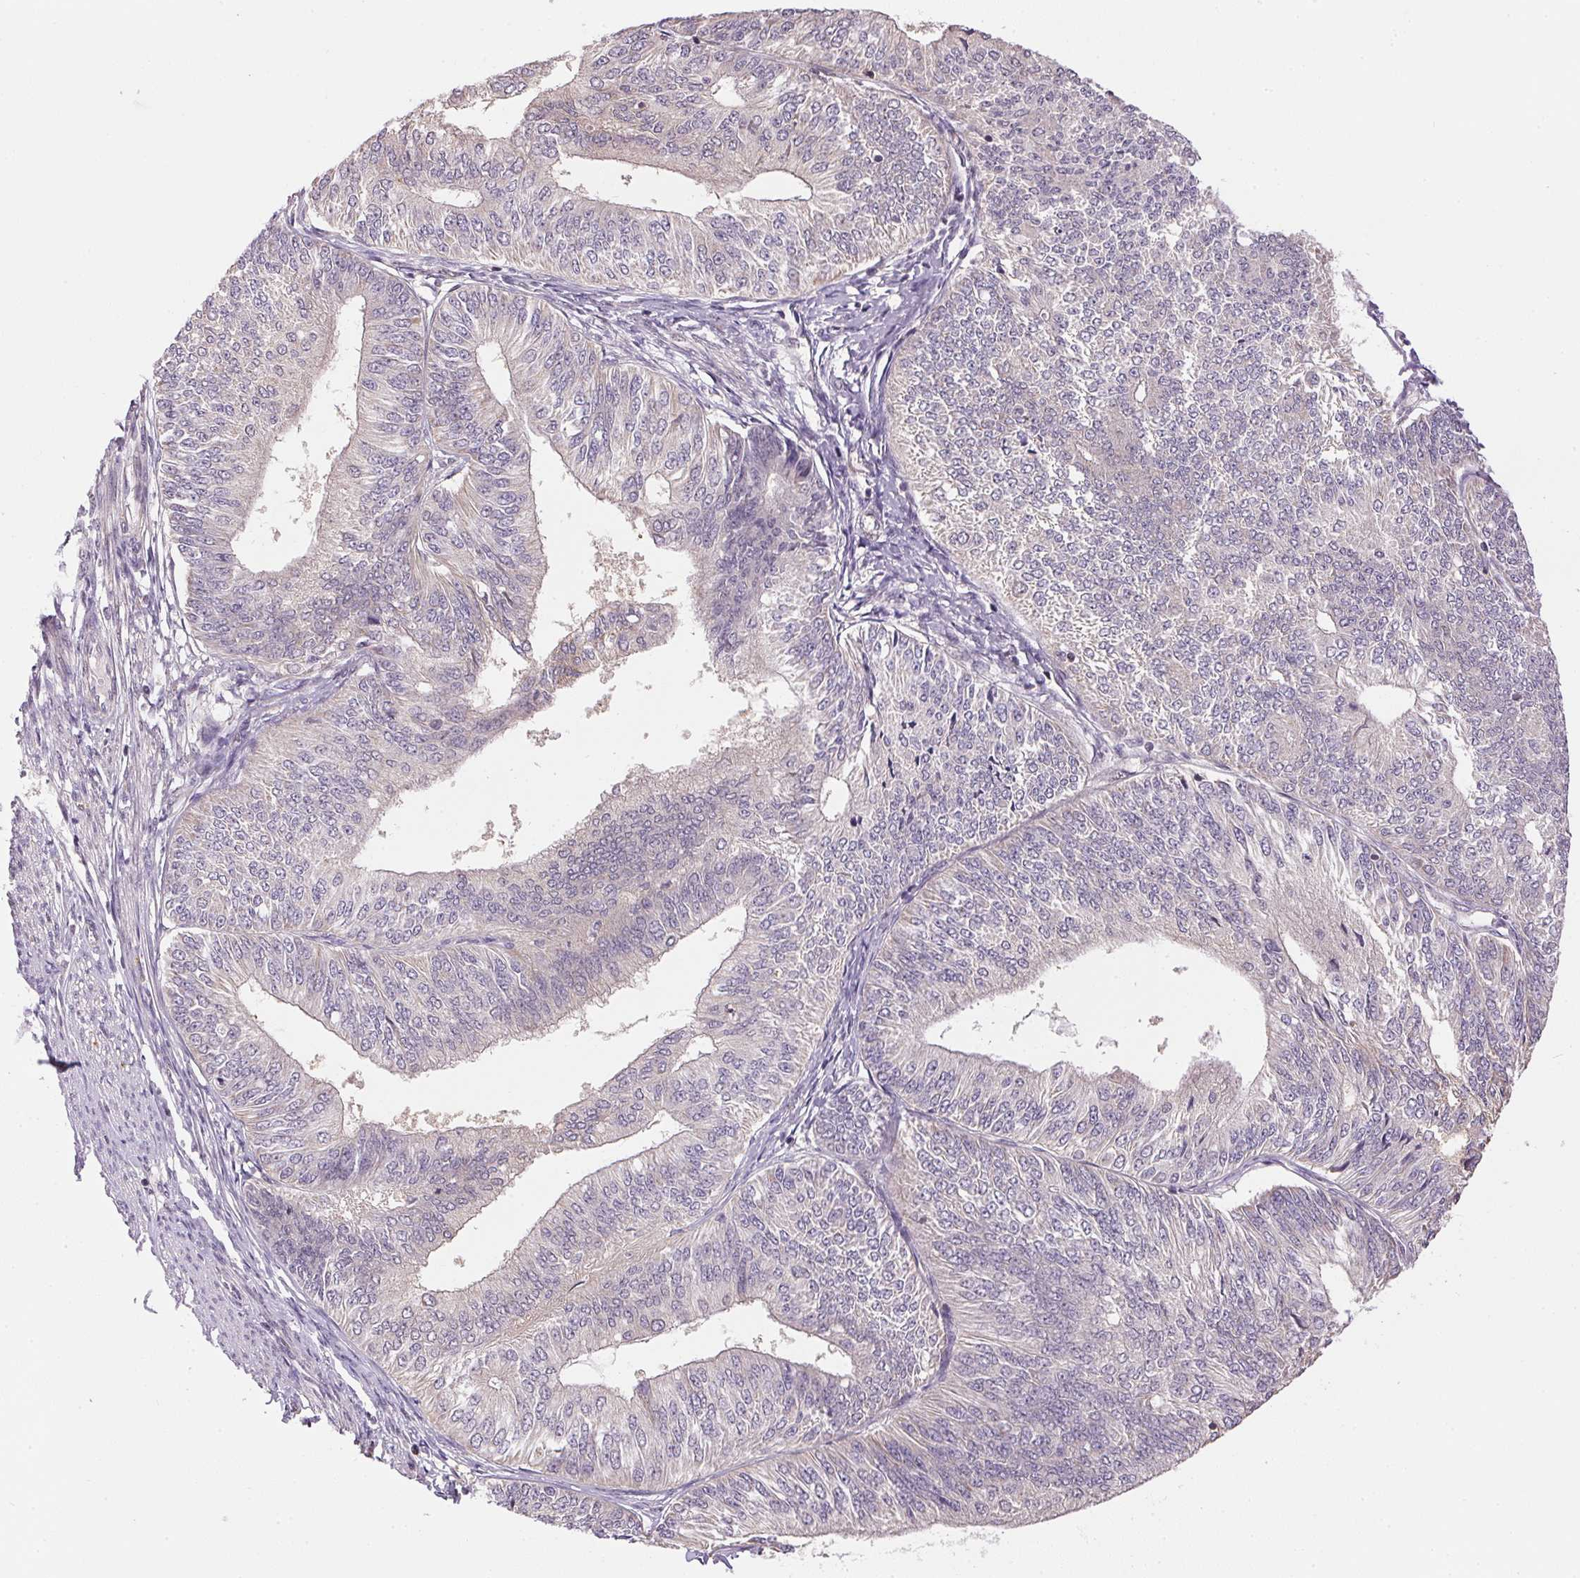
{"staining": {"intensity": "negative", "quantity": "none", "location": "none"}, "tissue": "endometrial cancer", "cell_type": "Tumor cells", "image_type": "cancer", "snomed": [{"axis": "morphology", "description": "Adenocarcinoma, NOS"}, {"axis": "topography", "description": "Endometrium"}], "caption": "Tumor cells are negative for brown protein staining in endometrial cancer.", "gene": "SC5D", "patient": {"sex": "female", "age": 58}}